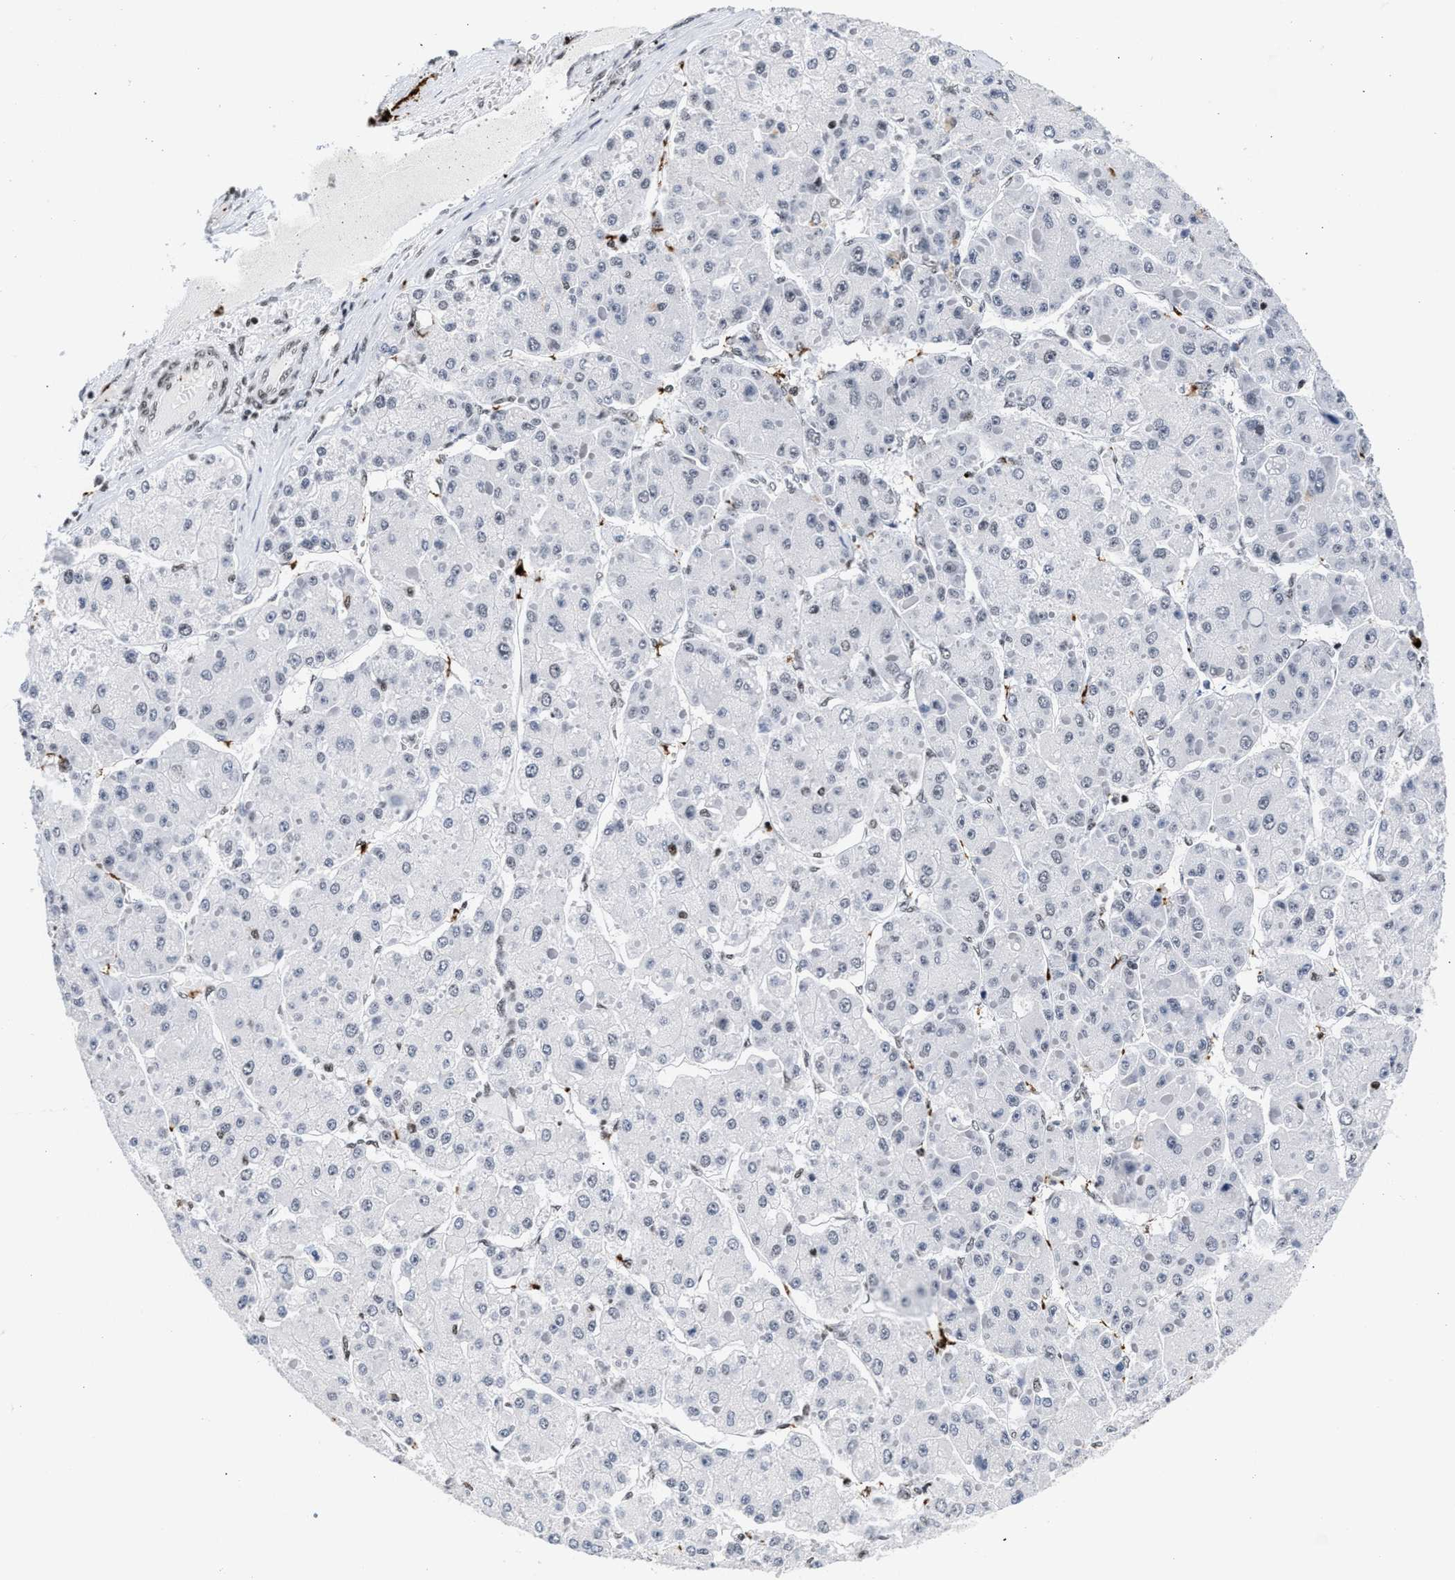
{"staining": {"intensity": "negative", "quantity": "none", "location": "none"}, "tissue": "liver cancer", "cell_type": "Tumor cells", "image_type": "cancer", "snomed": [{"axis": "morphology", "description": "Carcinoma, Hepatocellular, NOS"}, {"axis": "topography", "description": "Liver"}], "caption": "Tumor cells show no significant expression in liver hepatocellular carcinoma.", "gene": "RAD21", "patient": {"sex": "female", "age": 73}}